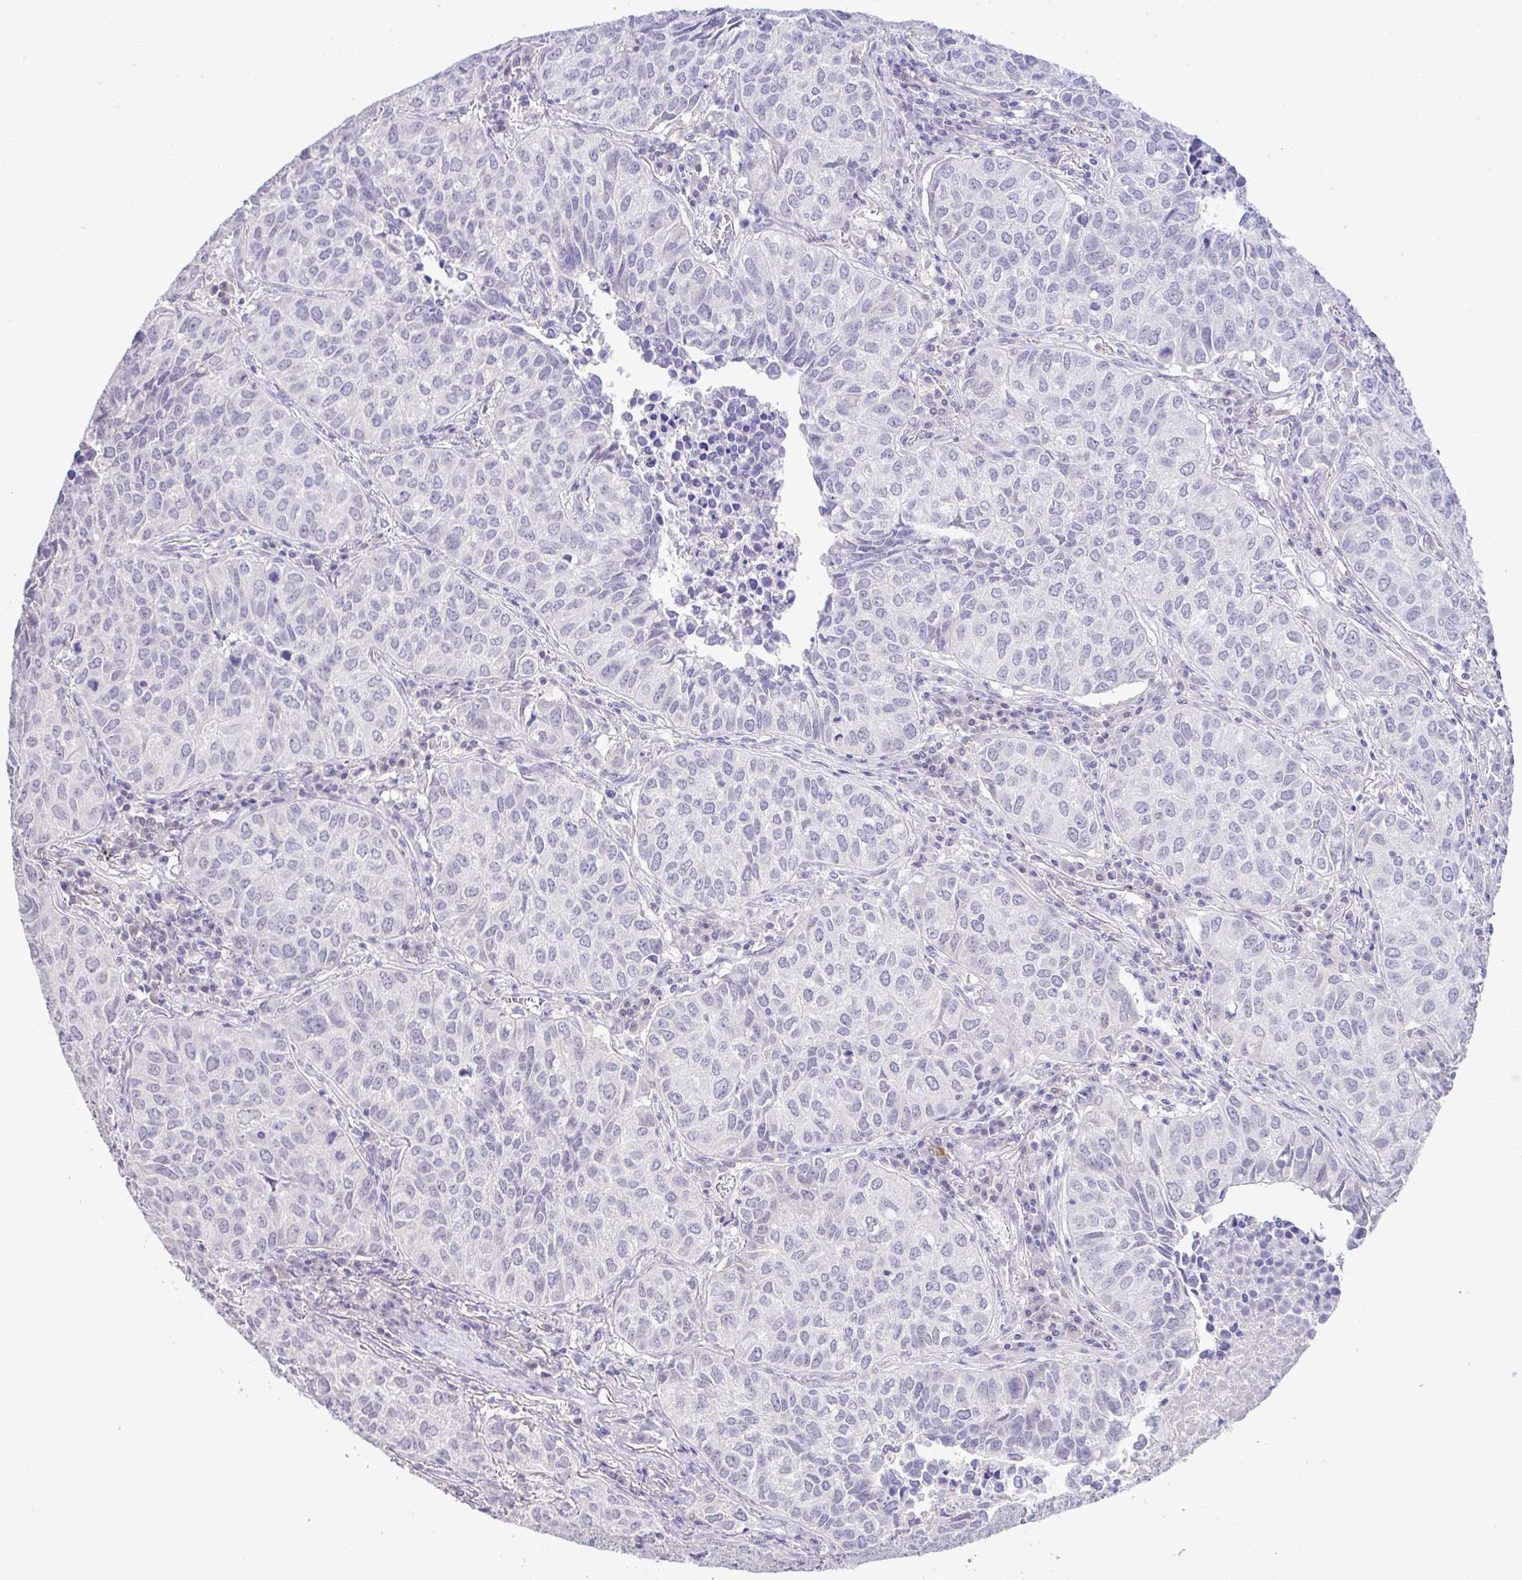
{"staining": {"intensity": "negative", "quantity": "none", "location": "none"}, "tissue": "lung cancer", "cell_type": "Tumor cells", "image_type": "cancer", "snomed": [{"axis": "morphology", "description": "Adenocarcinoma, NOS"}, {"axis": "topography", "description": "Lung"}], "caption": "DAB immunohistochemical staining of human lung adenocarcinoma exhibits no significant expression in tumor cells.", "gene": "CTU1", "patient": {"sex": "female", "age": 50}}